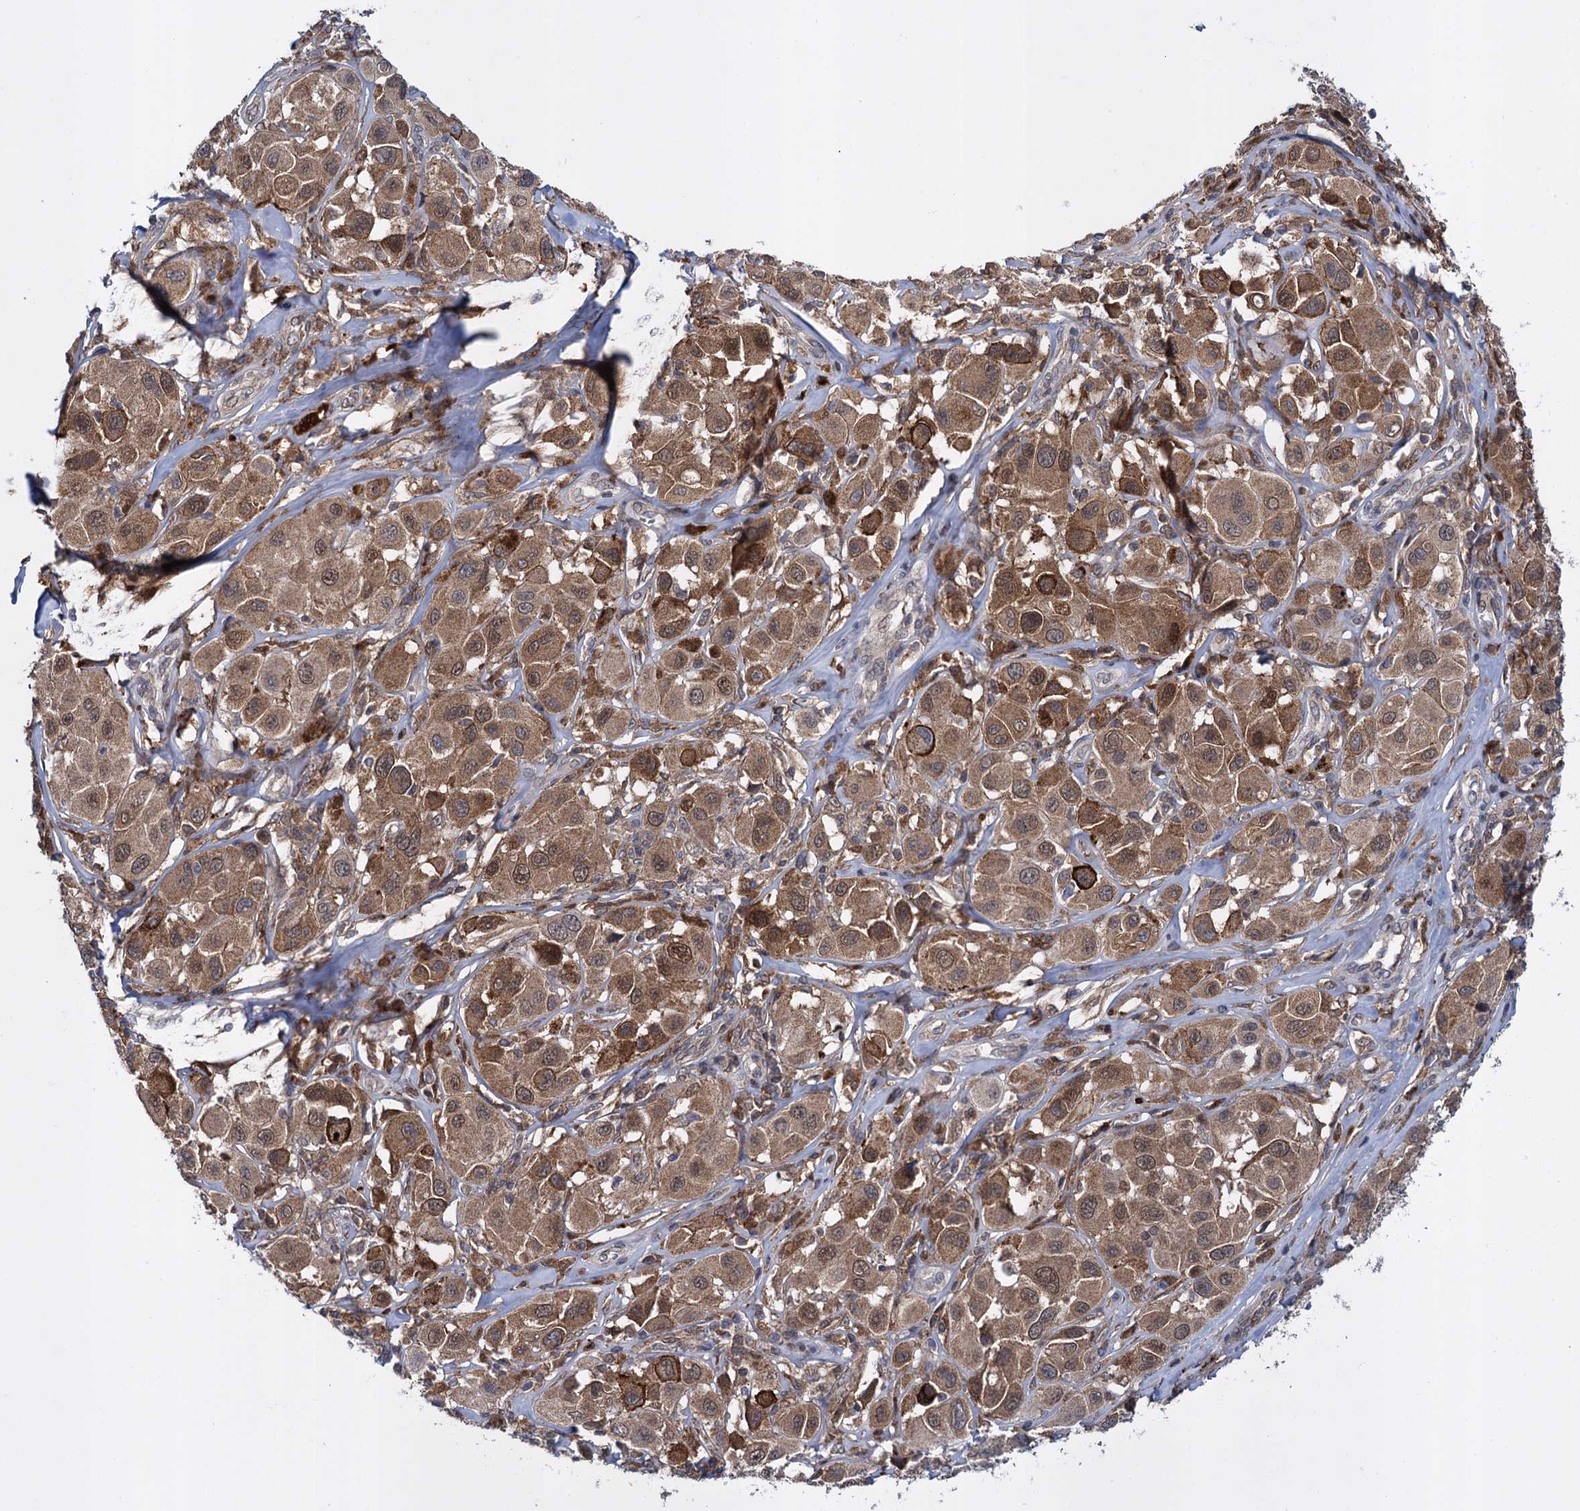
{"staining": {"intensity": "moderate", "quantity": ">75%", "location": "cytoplasmic/membranous,nuclear"}, "tissue": "melanoma", "cell_type": "Tumor cells", "image_type": "cancer", "snomed": [{"axis": "morphology", "description": "Malignant melanoma, Metastatic site"}, {"axis": "topography", "description": "Skin"}], "caption": "Human melanoma stained with a protein marker exhibits moderate staining in tumor cells.", "gene": "GLO1", "patient": {"sex": "male", "age": 41}}